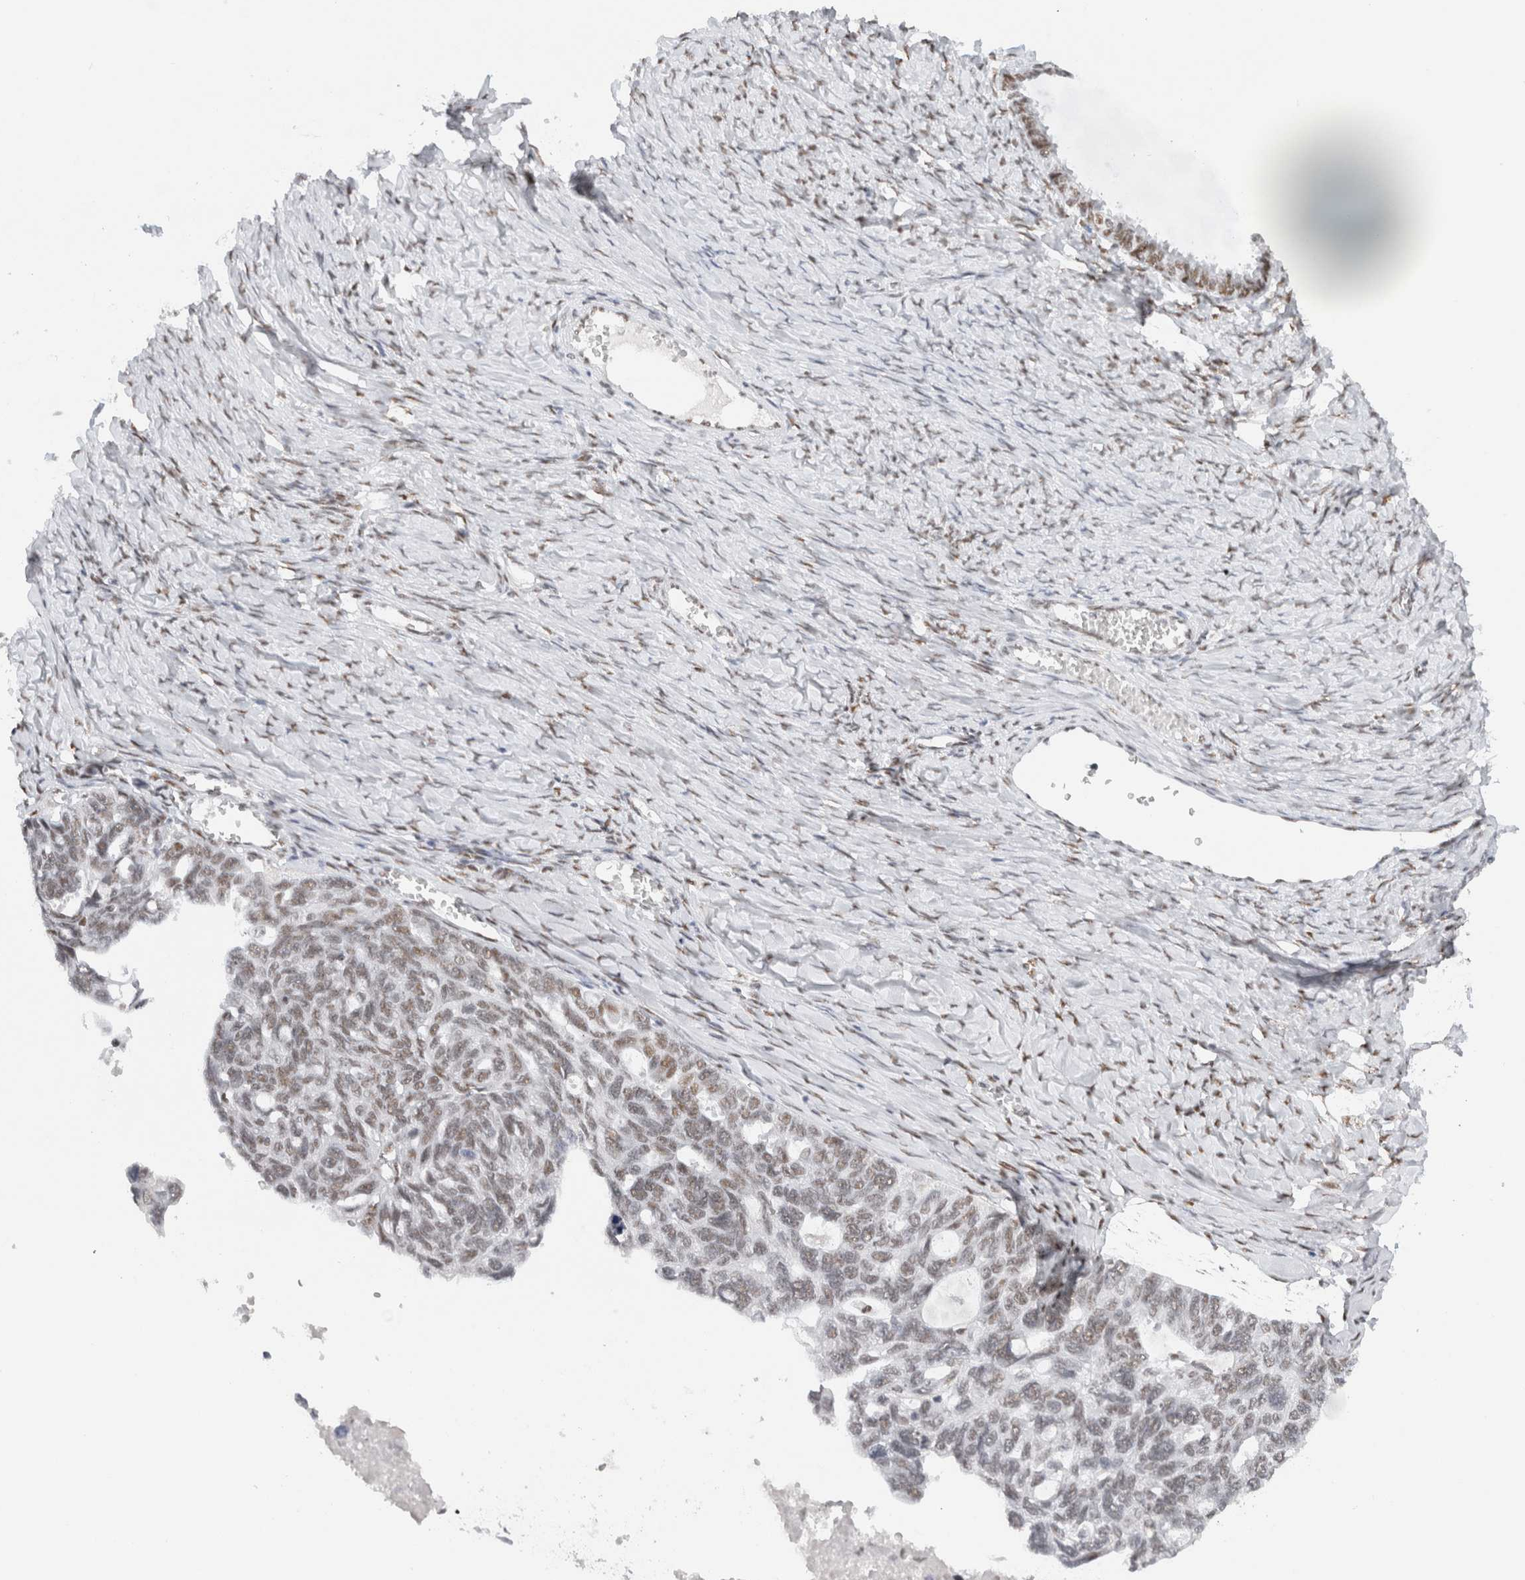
{"staining": {"intensity": "weak", "quantity": ">75%", "location": "nuclear"}, "tissue": "ovarian cancer", "cell_type": "Tumor cells", "image_type": "cancer", "snomed": [{"axis": "morphology", "description": "Cystadenocarcinoma, serous, NOS"}, {"axis": "topography", "description": "Ovary"}], "caption": "DAB (3,3'-diaminobenzidine) immunohistochemical staining of ovarian cancer demonstrates weak nuclear protein expression in about >75% of tumor cells.", "gene": "COPS7A", "patient": {"sex": "female", "age": 79}}